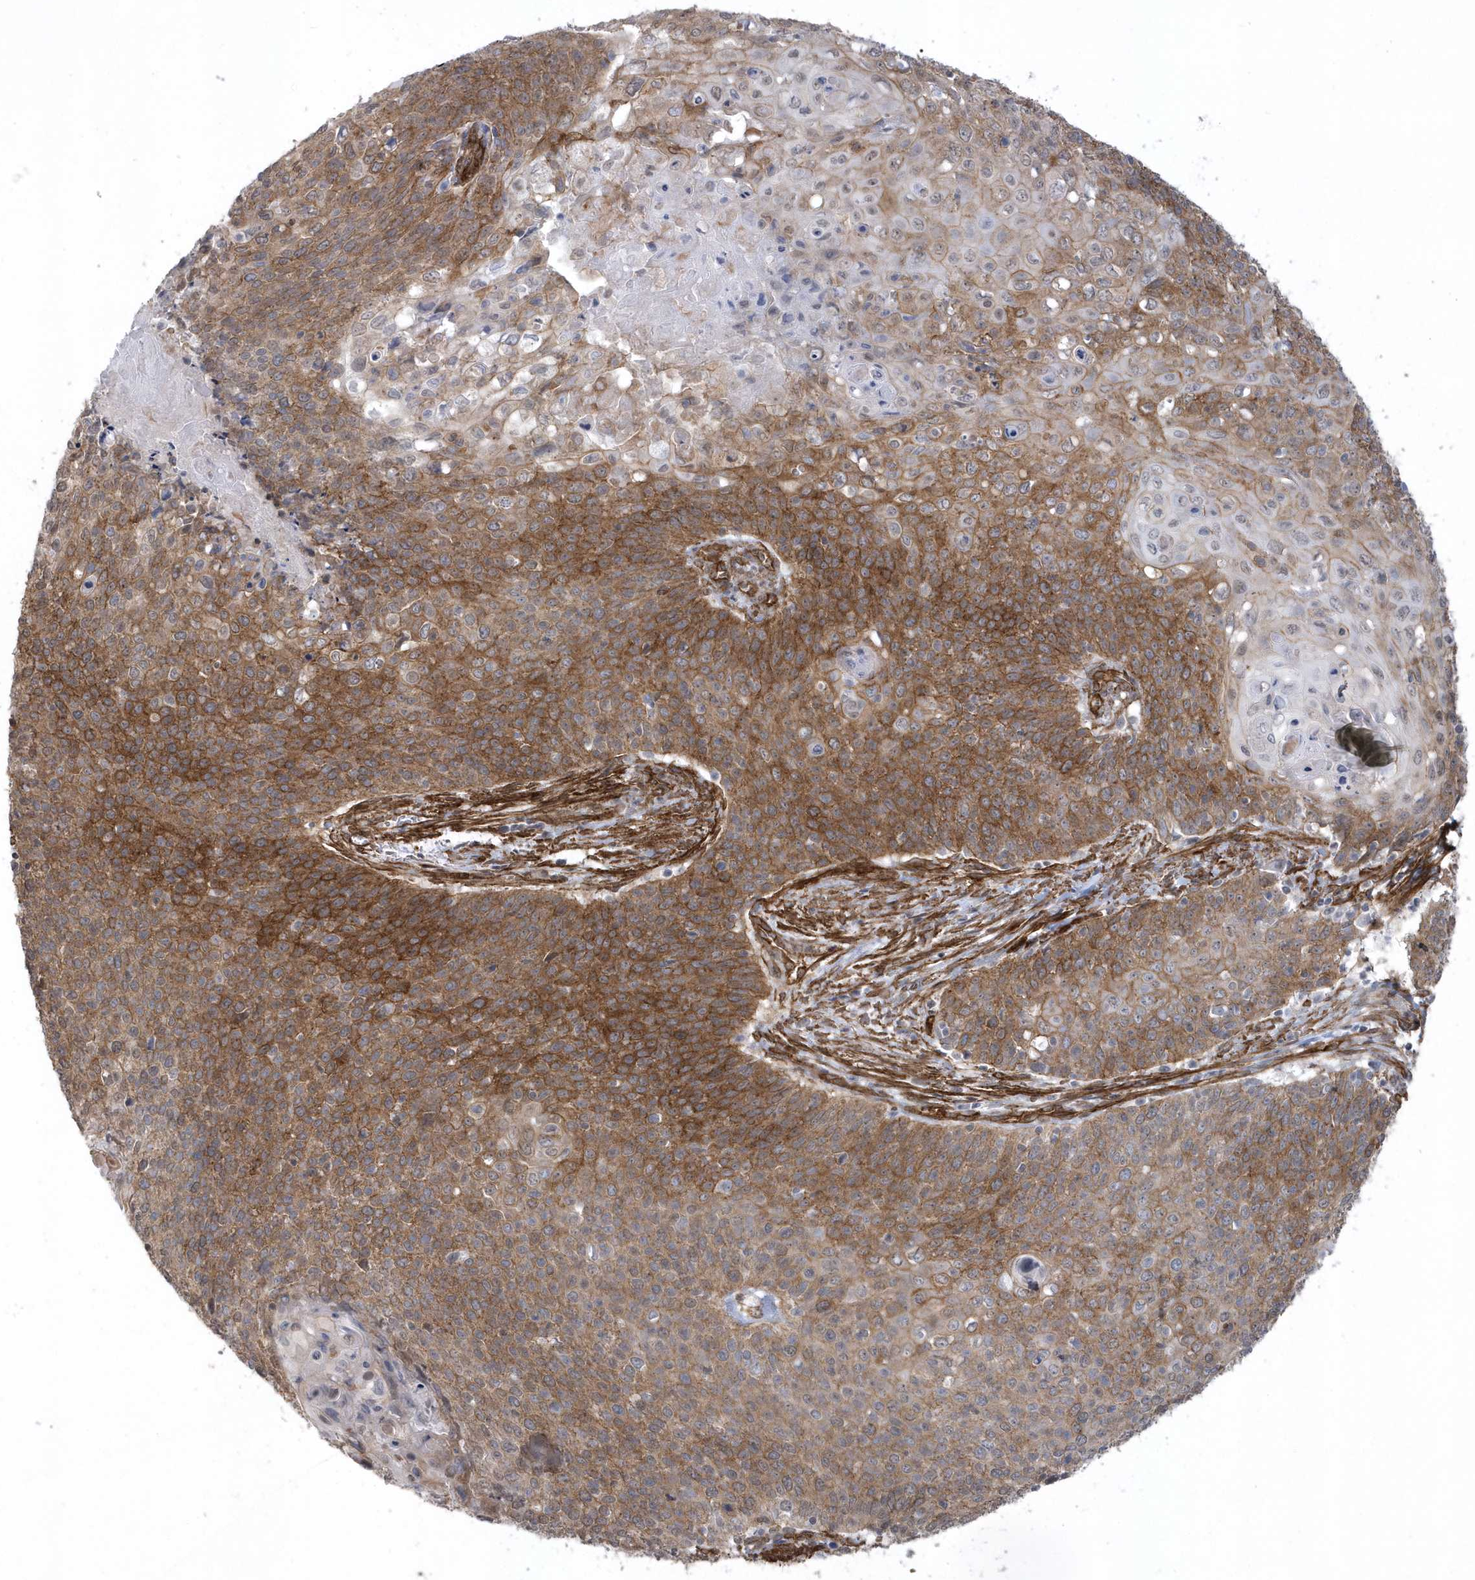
{"staining": {"intensity": "moderate", "quantity": ">75%", "location": "cytoplasmic/membranous"}, "tissue": "cervical cancer", "cell_type": "Tumor cells", "image_type": "cancer", "snomed": [{"axis": "morphology", "description": "Squamous cell carcinoma, NOS"}, {"axis": "topography", "description": "Cervix"}], "caption": "This is a photomicrograph of IHC staining of cervical squamous cell carcinoma, which shows moderate expression in the cytoplasmic/membranous of tumor cells.", "gene": "RAI14", "patient": {"sex": "female", "age": 39}}